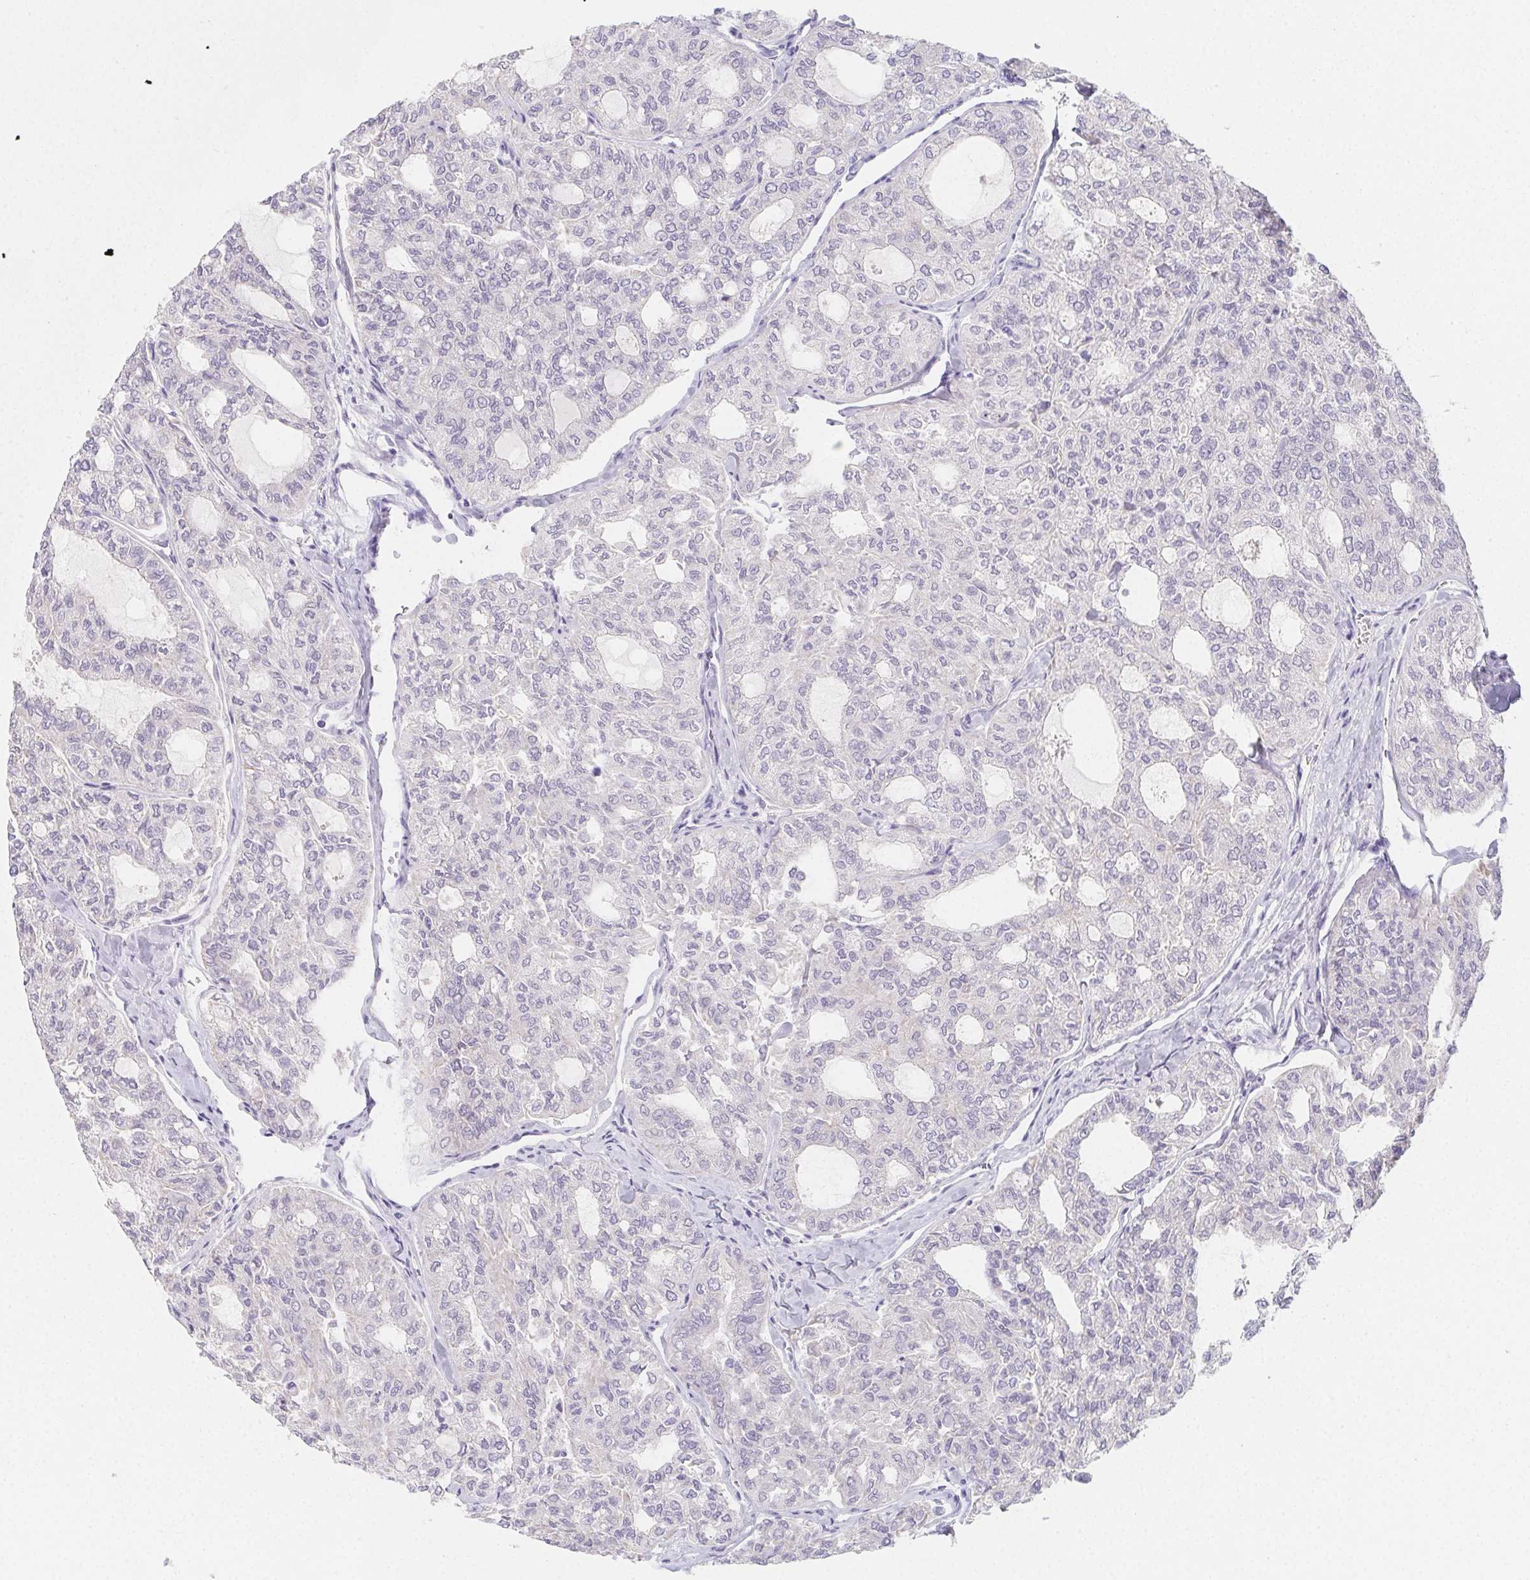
{"staining": {"intensity": "negative", "quantity": "none", "location": "none"}, "tissue": "thyroid cancer", "cell_type": "Tumor cells", "image_type": "cancer", "snomed": [{"axis": "morphology", "description": "Follicular adenoma carcinoma, NOS"}, {"axis": "topography", "description": "Thyroid gland"}], "caption": "Follicular adenoma carcinoma (thyroid) was stained to show a protein in brown. There is no significant staining in tumor cells.", "gene": "GLIPR1L1", "patient": {"sex": "male", "age": 75}}